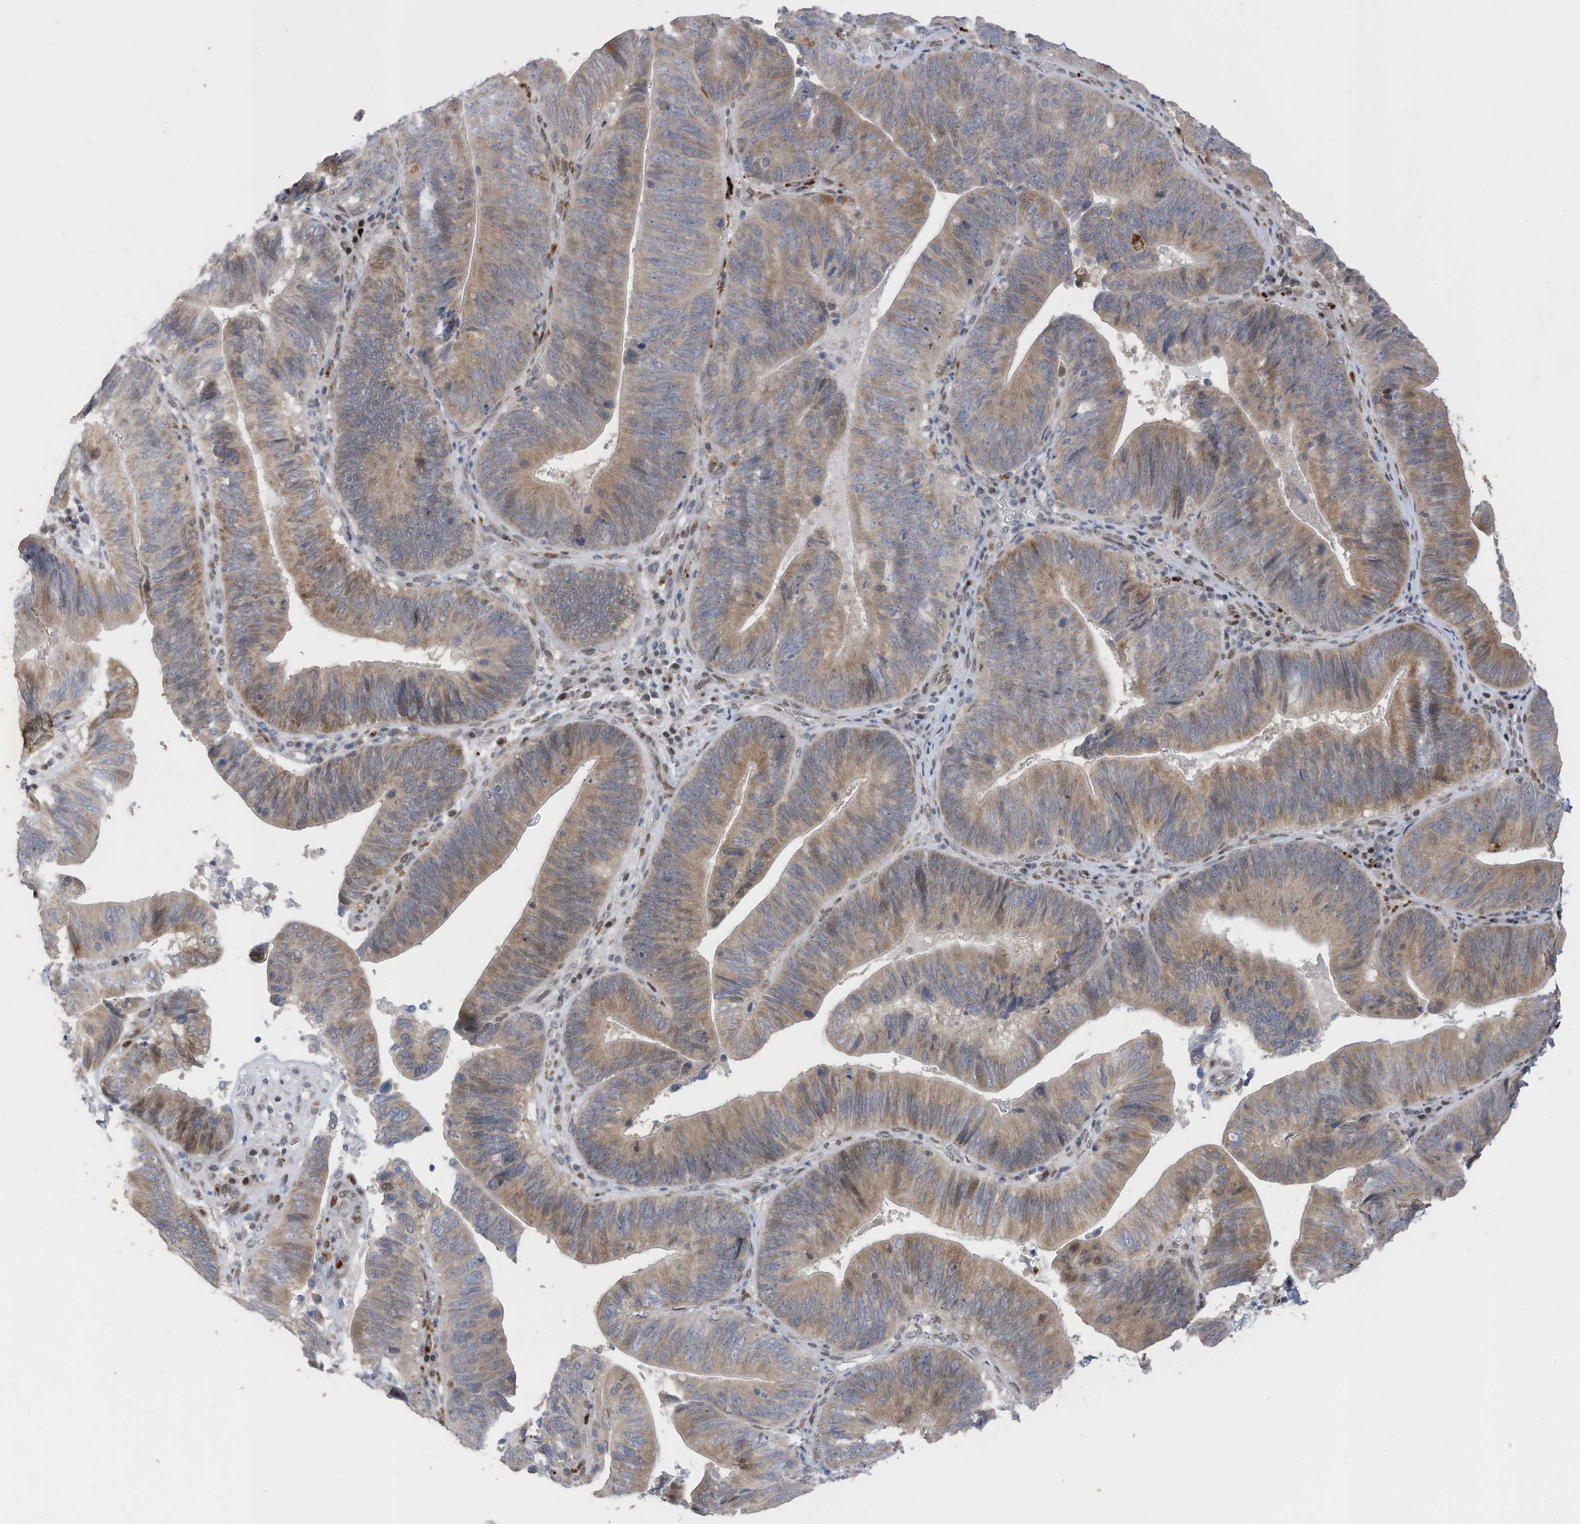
{"staining": {"intensity": "weak", "quantity": "25%-75%", "location": "cytoplasmic/membranous"}, "tissue": "pancreatic cancer", "cell_type": "Tumor cells", "image_type": "cancer", "snomed": [{"axis": "morphology", "description": "Adenocarcinoma, NOS"}, {"axis": "topography", "description": "Pancreas"}], "caption": "Immunohistochemistry staining of adenocarcinoma (pancreatic), which reveals low levels of weak cytoplasmic/membranous staining in approximately 25%-75% of tumor cells indicating weak cytoplasmic/membranous protein positivity. The staining was performed using DAB (3,3'-diaminobenzidine) (brown) for protein detection and nuclei were counterstained in hematoxylin (blue).", "gene": "RABL3", "patient": {"sex": "male", "age": 63}}